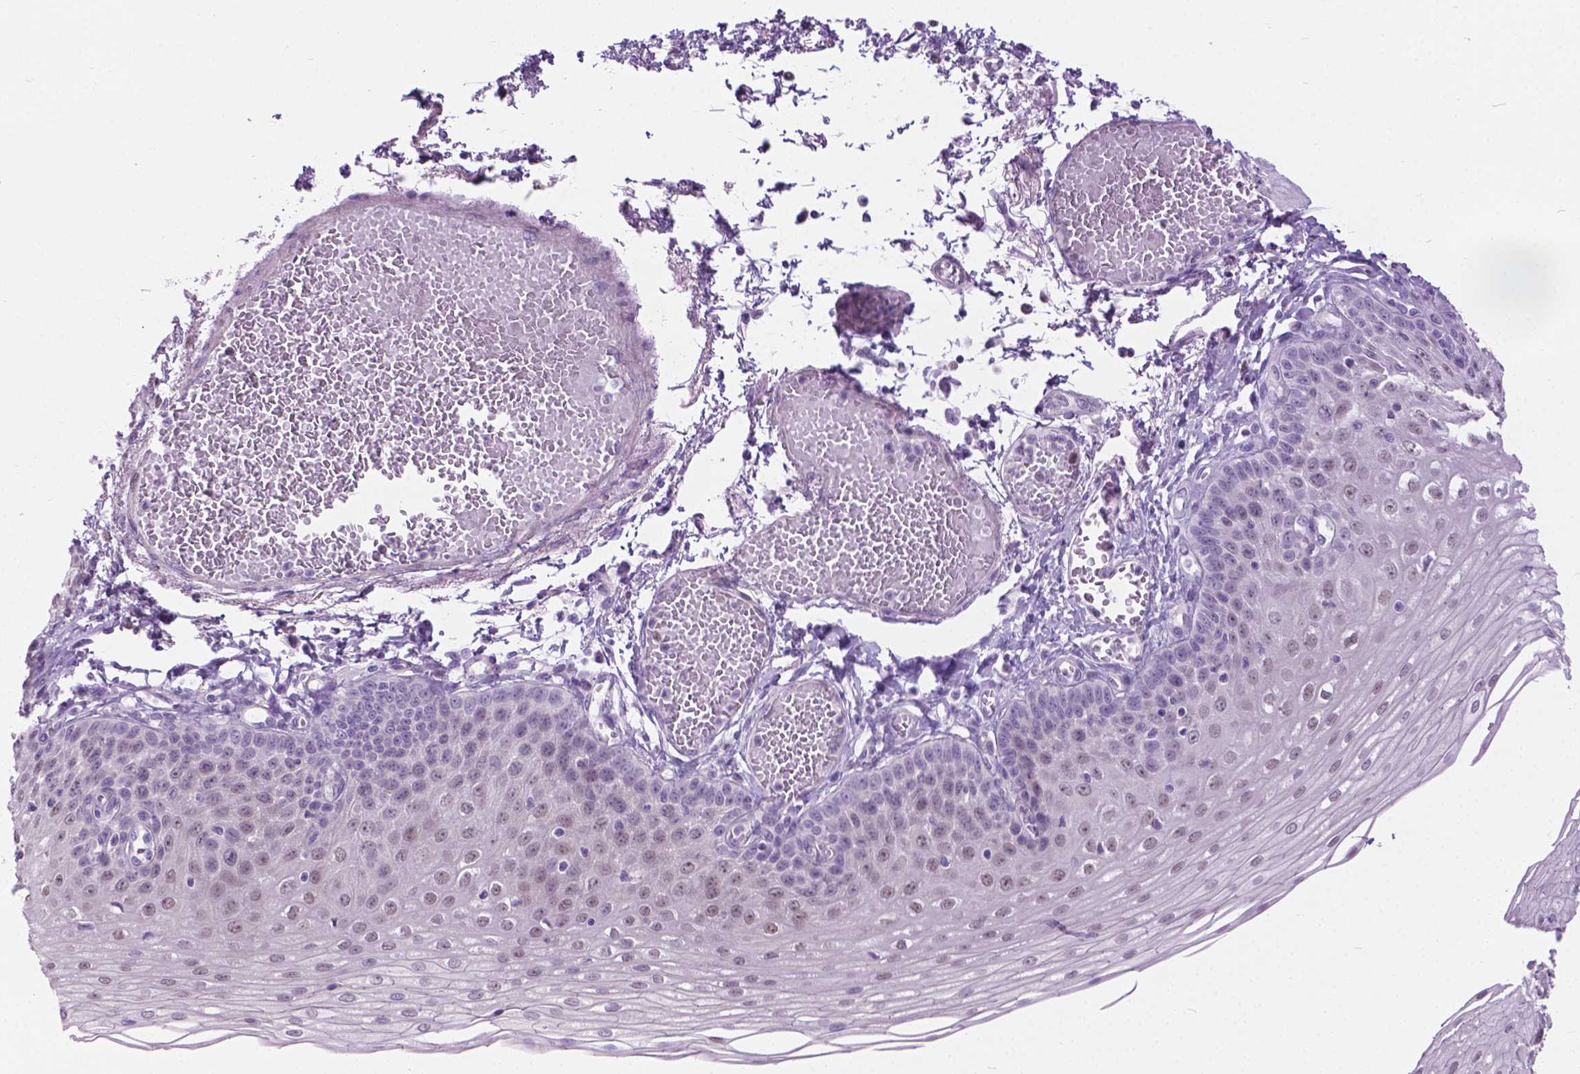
{"staining": {"intensity": "weak", "quantity": ">75%", "location": "nuclear"}, "tissue": "esophagus", "cell_type": "Squamous epithelial cells", "image_type": "normal", "snomed": [{"axis": "morphology", "description": "Normal tissue, NOS"}, {"axis": "morphology", "description": "Adenocarcinoma, NOS"}, {"axis": "topography", "description": "Esophagus"}], "caption": "IHC of unremarkable human esophagus reveals low levels of weak nuclear expression in about >75% of squamous epithelial cells. The staining is performed using DAB (3,3'-diaminobenzidine) brown chromogen to label protein expression. The nuclei are counter-stained blue using hematoxylin.", "gene": "APCDD1L", "patient": {"sex": "male", "age": 81}}